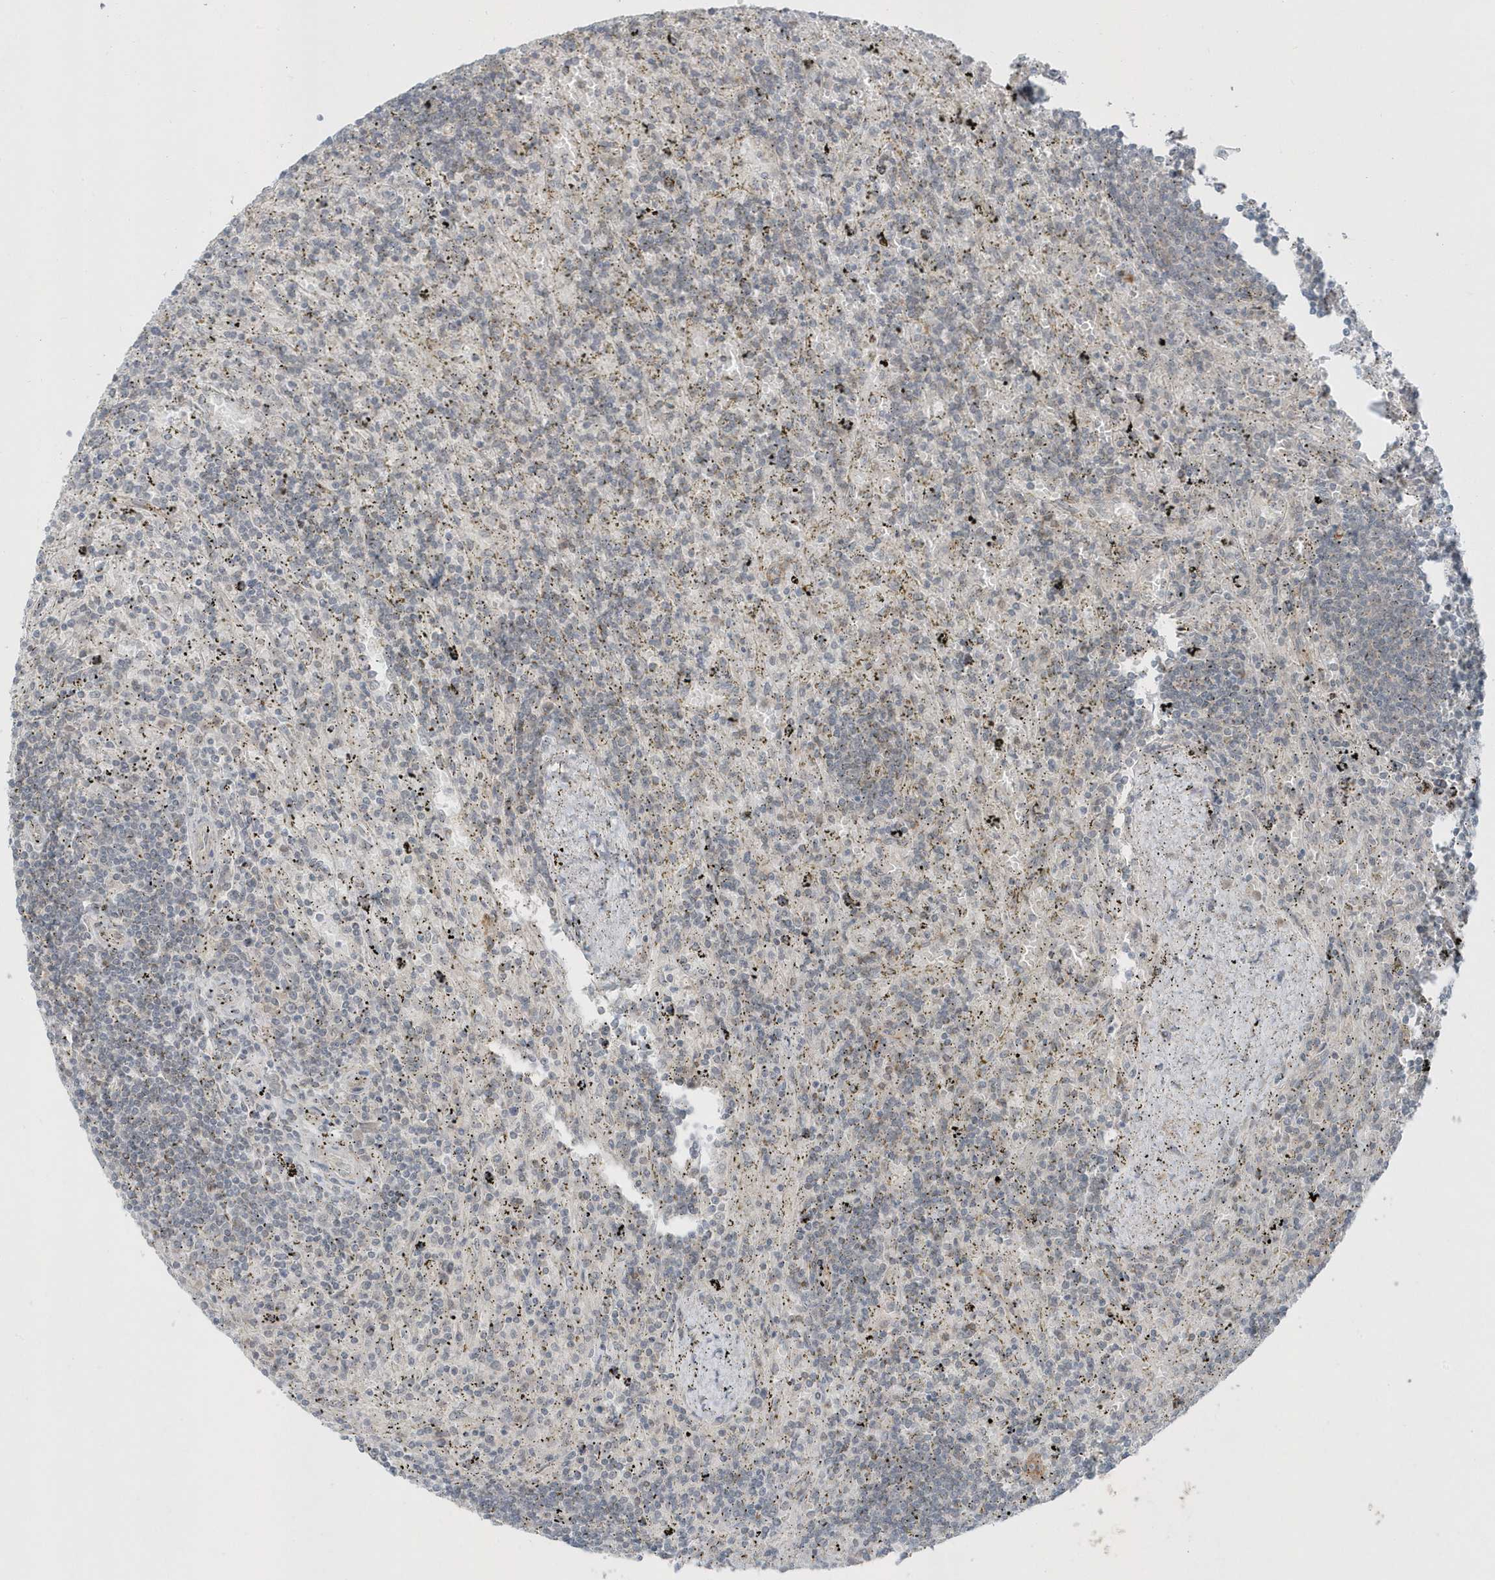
{"staining": {"intensity": "negative", "quantity": "none", "location": "none"}, "tissue": "lymphoma", "cell_type": "Tumor cells", "image_type": "cancer", "snomed": [{"axis": "morphology", "description": "Malignant lymphoma, non-Hodgkin's type, Low grade"}, {"axis": "topography", "description": "Spleen"}], "caption": "DAB (3,3'-diaminobenzidine) immunohistochemical staining of malignant lymphoma, non-Hodgkin's type (low-grade) exhibits no significant staining in tumor cells. (DAB (3,3'-diaminobenzidine) IHC visualized using brightfield microscopy, high magnification).", "gene": "PARD3B", "patient": {"sex": "male", "age": 76}}